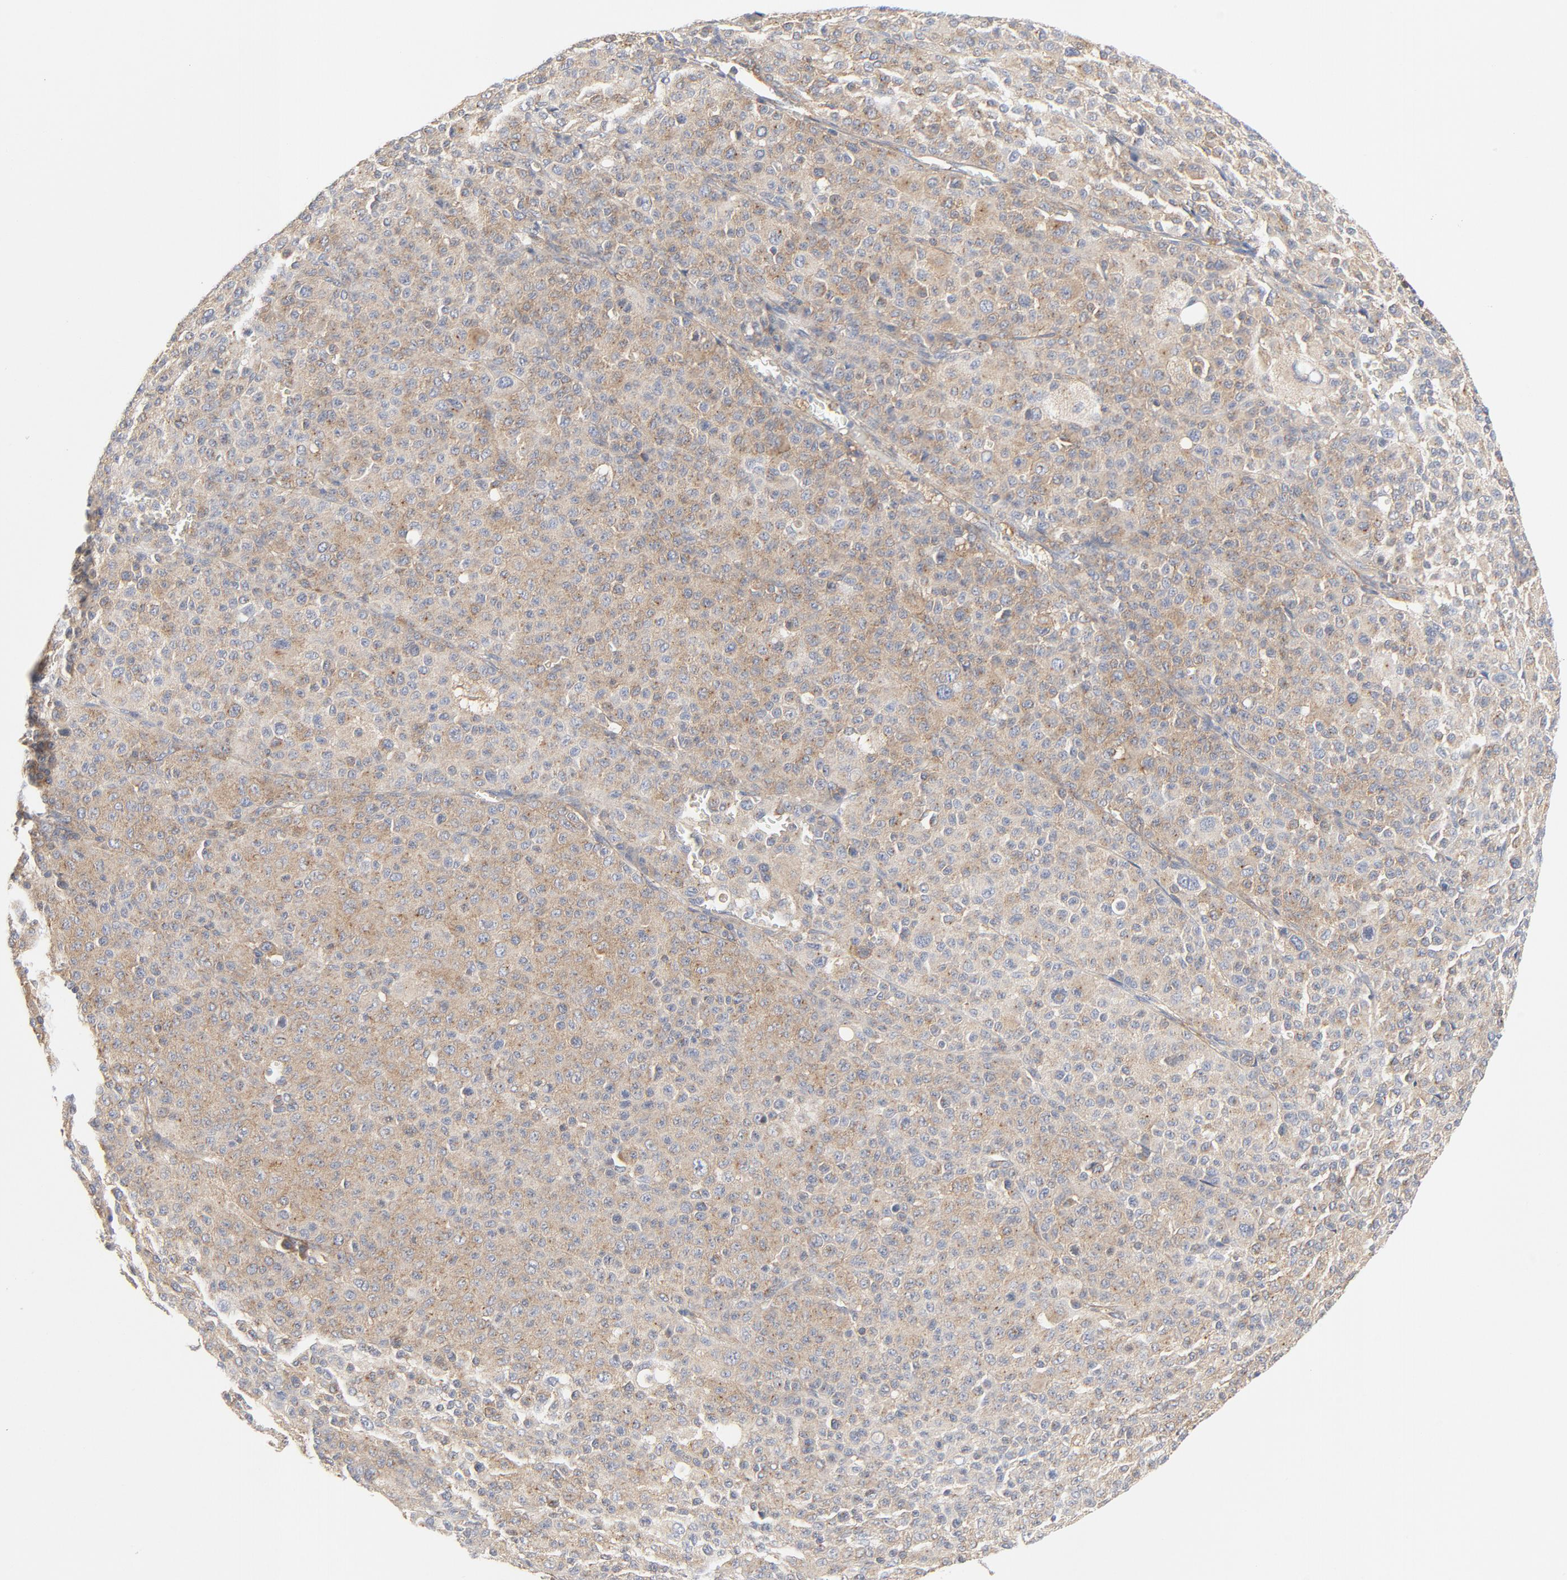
{"staining": {"intensity": "weak", "quantity": ">75%", "location": "cytoplasmic/membranous"}, "tissue": "melanoma", "cell_type": "Tumor cells", "image_type": "cancer", "snomed": [{"axis": "morphology", "description": "Malignant melanoma, Metastatic site"}, {"axis": "topography", "description": "Skin"}], "caption": "IHC (DAB (3,3'-diaminobenzidine)) staining of human melanoma exhibits weak cytoplasmic/membranous protein expression in approximately >75% of tumor cells. Nuclei are stained in blue.", "gene": "RABEP1", "patient": {"sex": "female", "age": 74}}